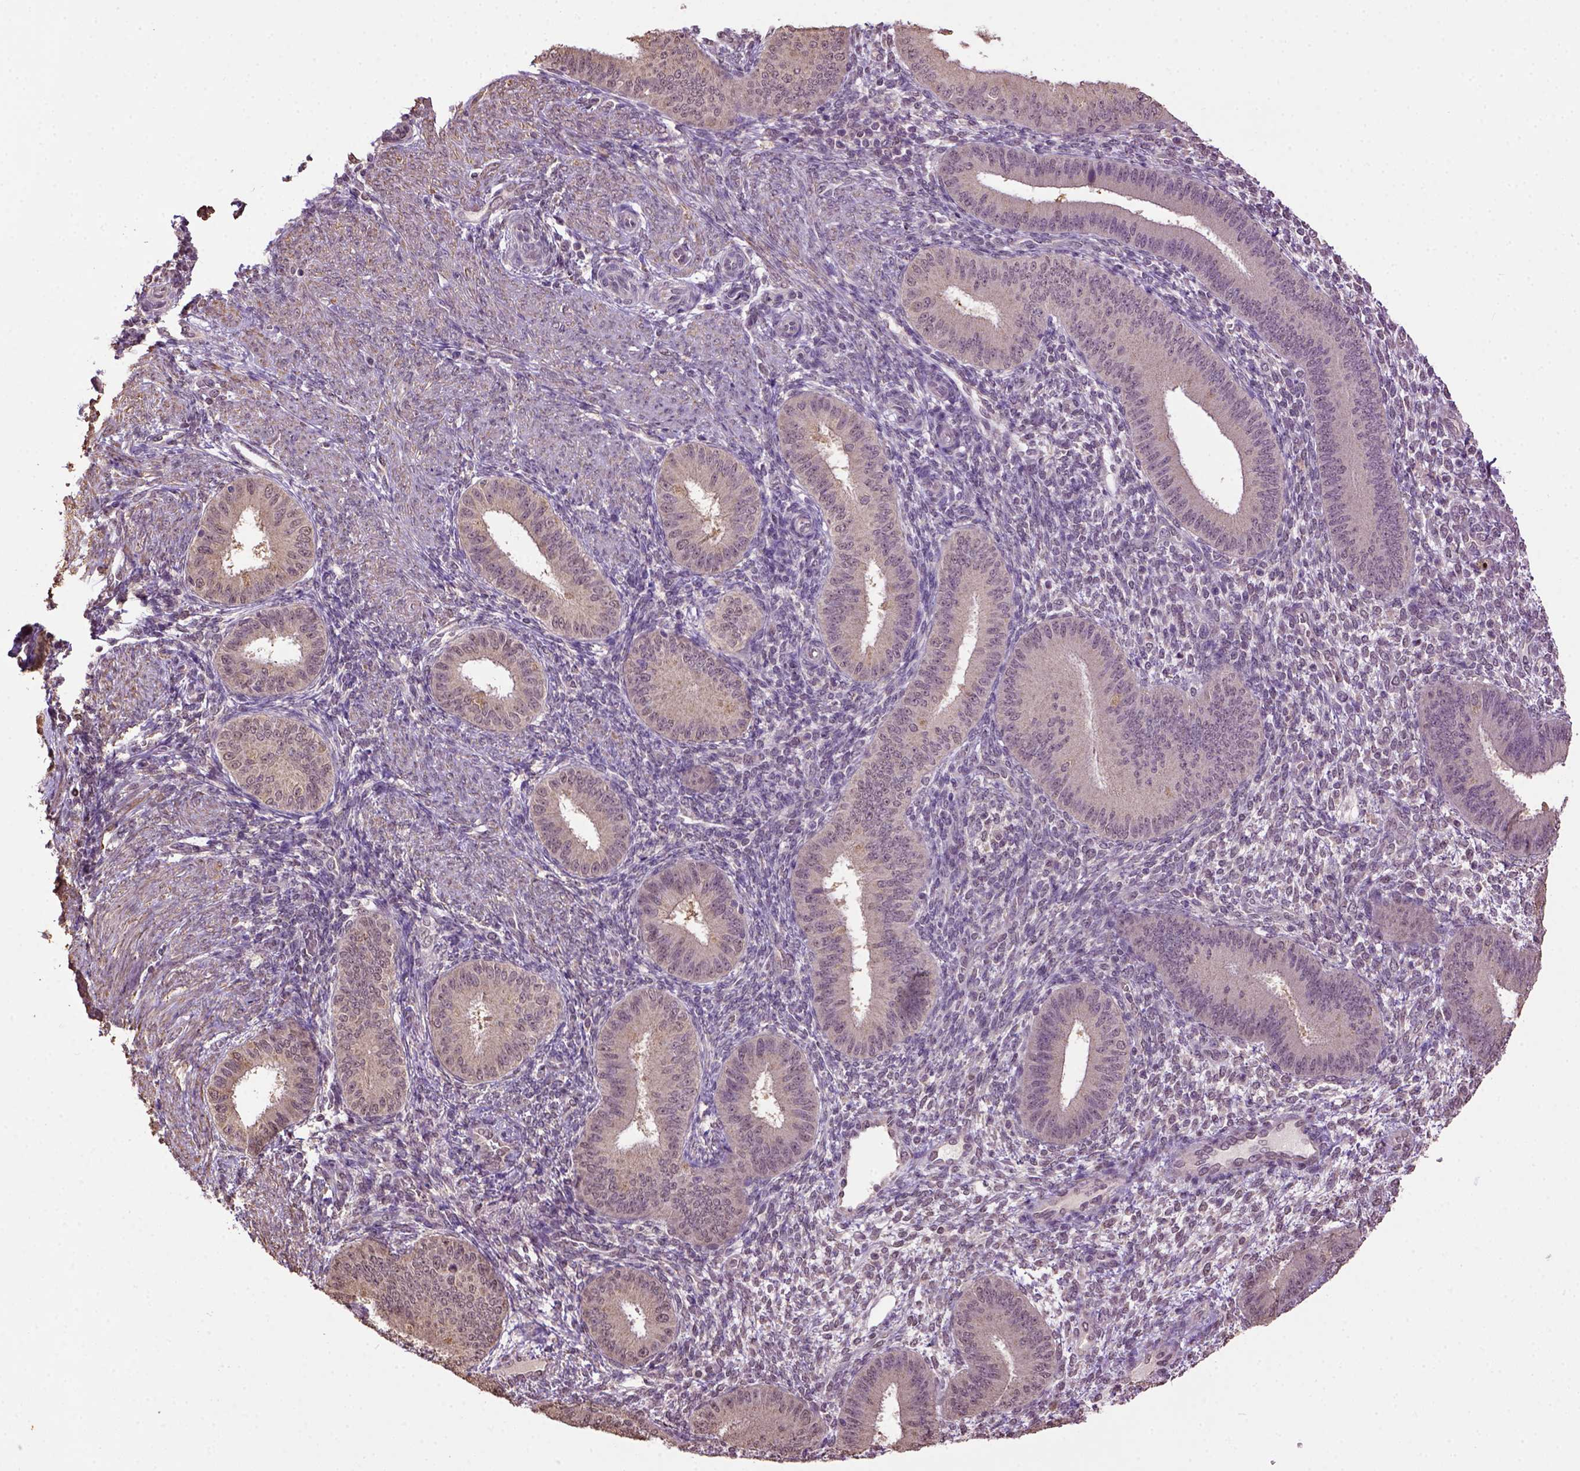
{"staining": {"intensity": "negative", "quantity": "none", "location": "none"}, "tissue": "endometrium", "cell_type": "Cells in endometrial stroma", "image_type": "normal", "snomed": [{"axis": "morphology", "description": "Normal tissue, NOS"}, {"axis": "topography", "description": "Endometrium"}], "caption": "High power microscopy histopathology image of an immunohistochemistry (IHC) photomicrograph of normal endometrium, revealing no significant staining in cells in endometrial stroma. (Brightfield microscopy of DAB (3,3'-diaminobenzidine) IHC at high magnification).", "gene": "WDR17", "patient": {"sex": "female", "age": 39}}